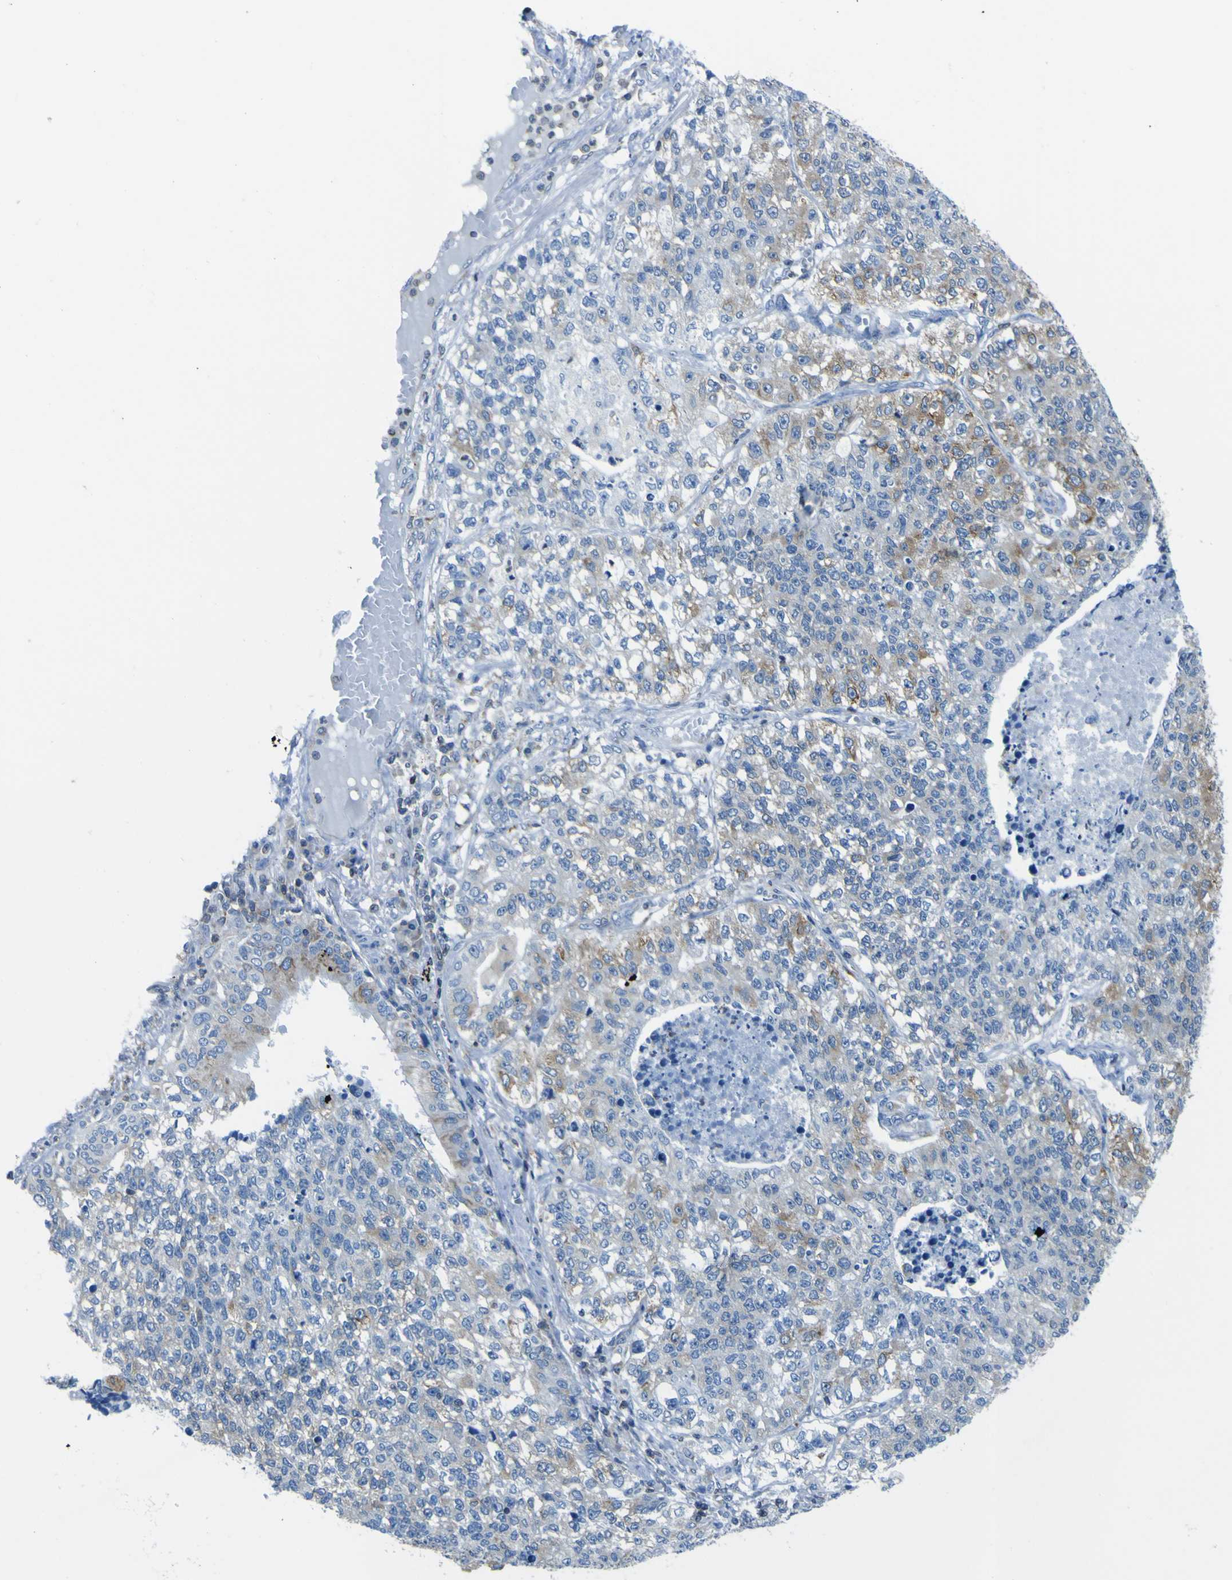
{"staining": {"intensity": "moderate", "quantity": "25%-75%", "location": "cytoplasmic/membranous"}, "tissue": "lung cancer", "cell_type": "Tumor cells", "image_type": "cancer", "snomed": [{"axis": "morphology", "description": "Adenocarcinoma, NOS"}, {"axis": "topography", "description": "Lung"}], "caption": "IHC histopathology image of neoplastic tissue: human lung adenocarcinoma stained using immunohistochemistry (IHC) exhibits medium levels of moderate protein expression localized specifically in the cytoplasmic/membranous of tumor cells, appearing as a cytoplasmic/membranous brown color.", "gene": "STIM1", "patient": {"sex": "male", "age": 49}}